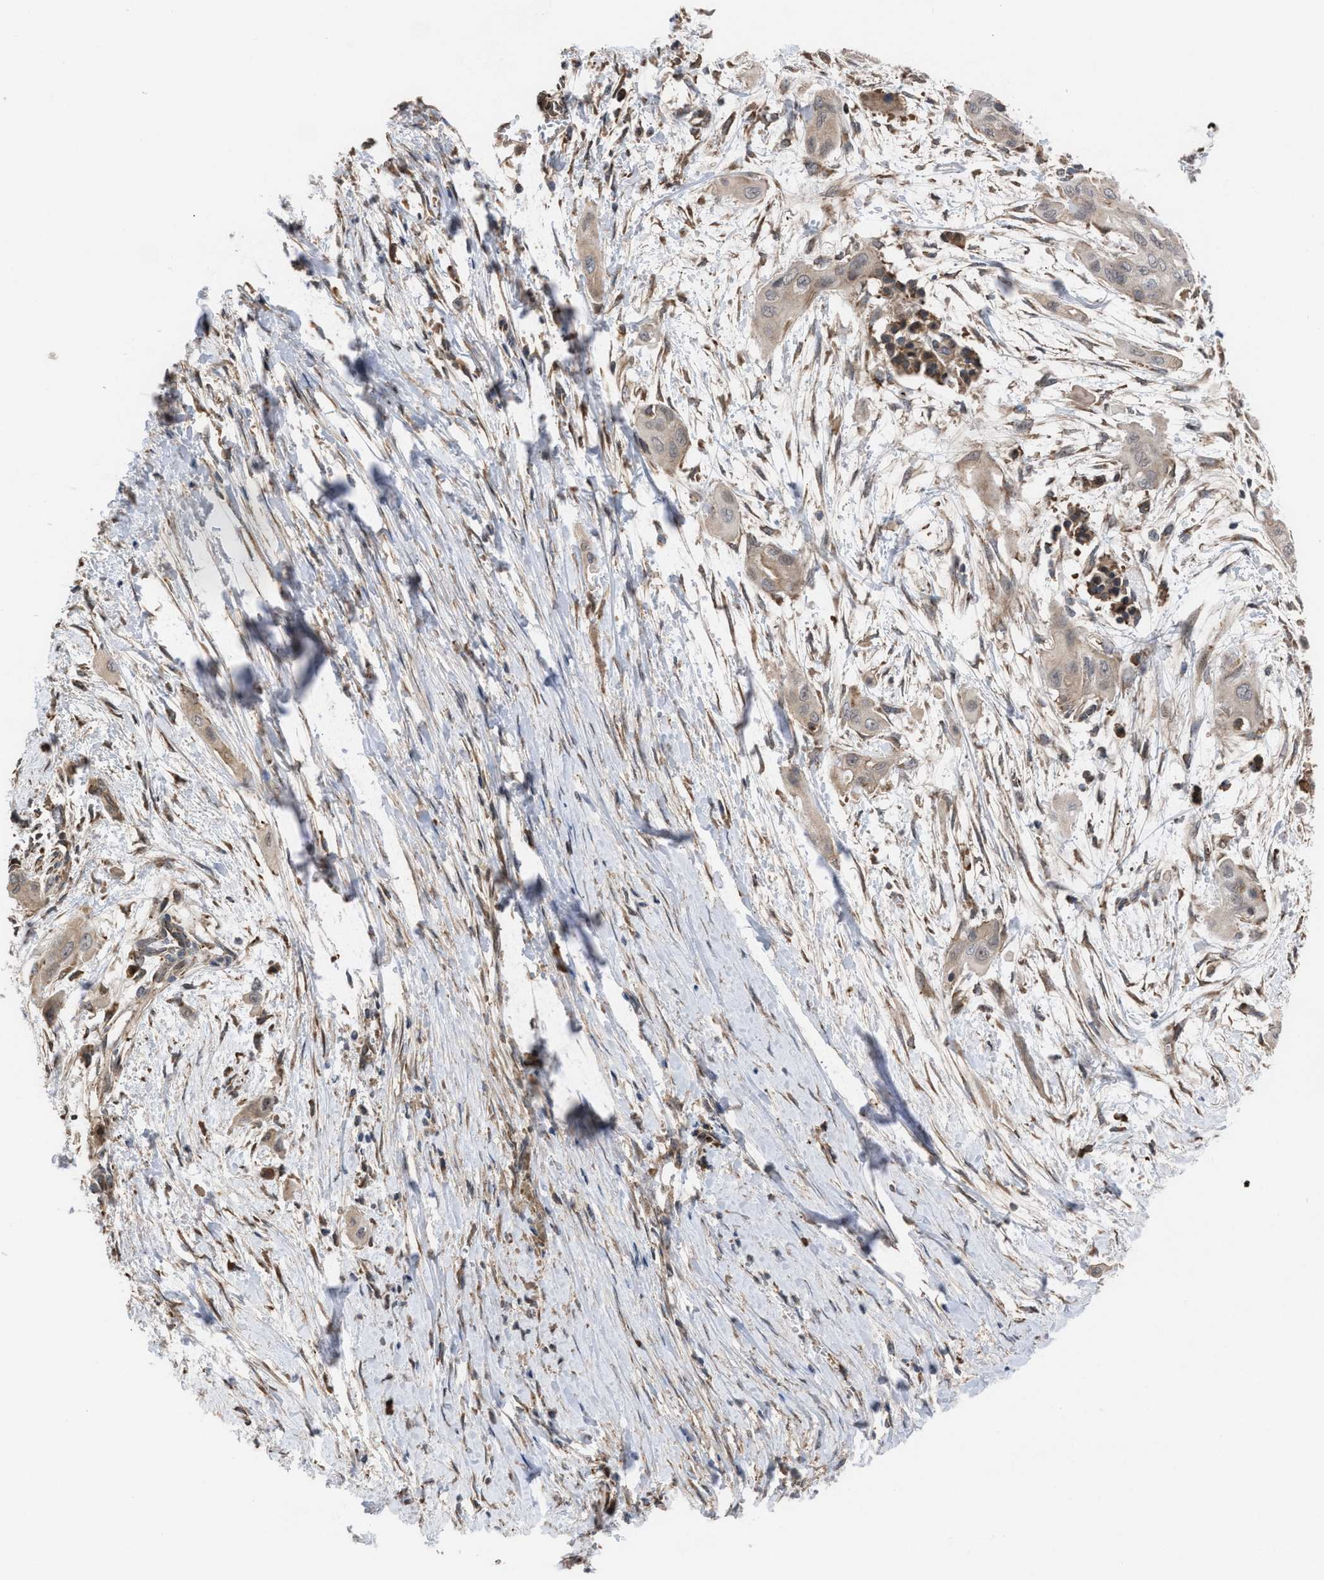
{"staining": {"intensity": "weak", "quantity": ">75%", "location": "cytoplasmic/membranous"}, "tissue": "pancreatic cancer", "cell_type": "Tumor cells", "image_type": "cancer", "snomed": [{"axis": "morphology", "description": "Adenocarcinoma, NOS"}, {"axis": "topography", "description": "Pancreas"}], "caption": "The image exhibits staining of pancreatic adenocarcinoma, revealing weak cytoplasmic/membranous protein expression (brown color) within tumor cells. Nuclei are stained in blue.", "gene": "TP53BP2", "patient": {"sex": "male", "age": 59}}